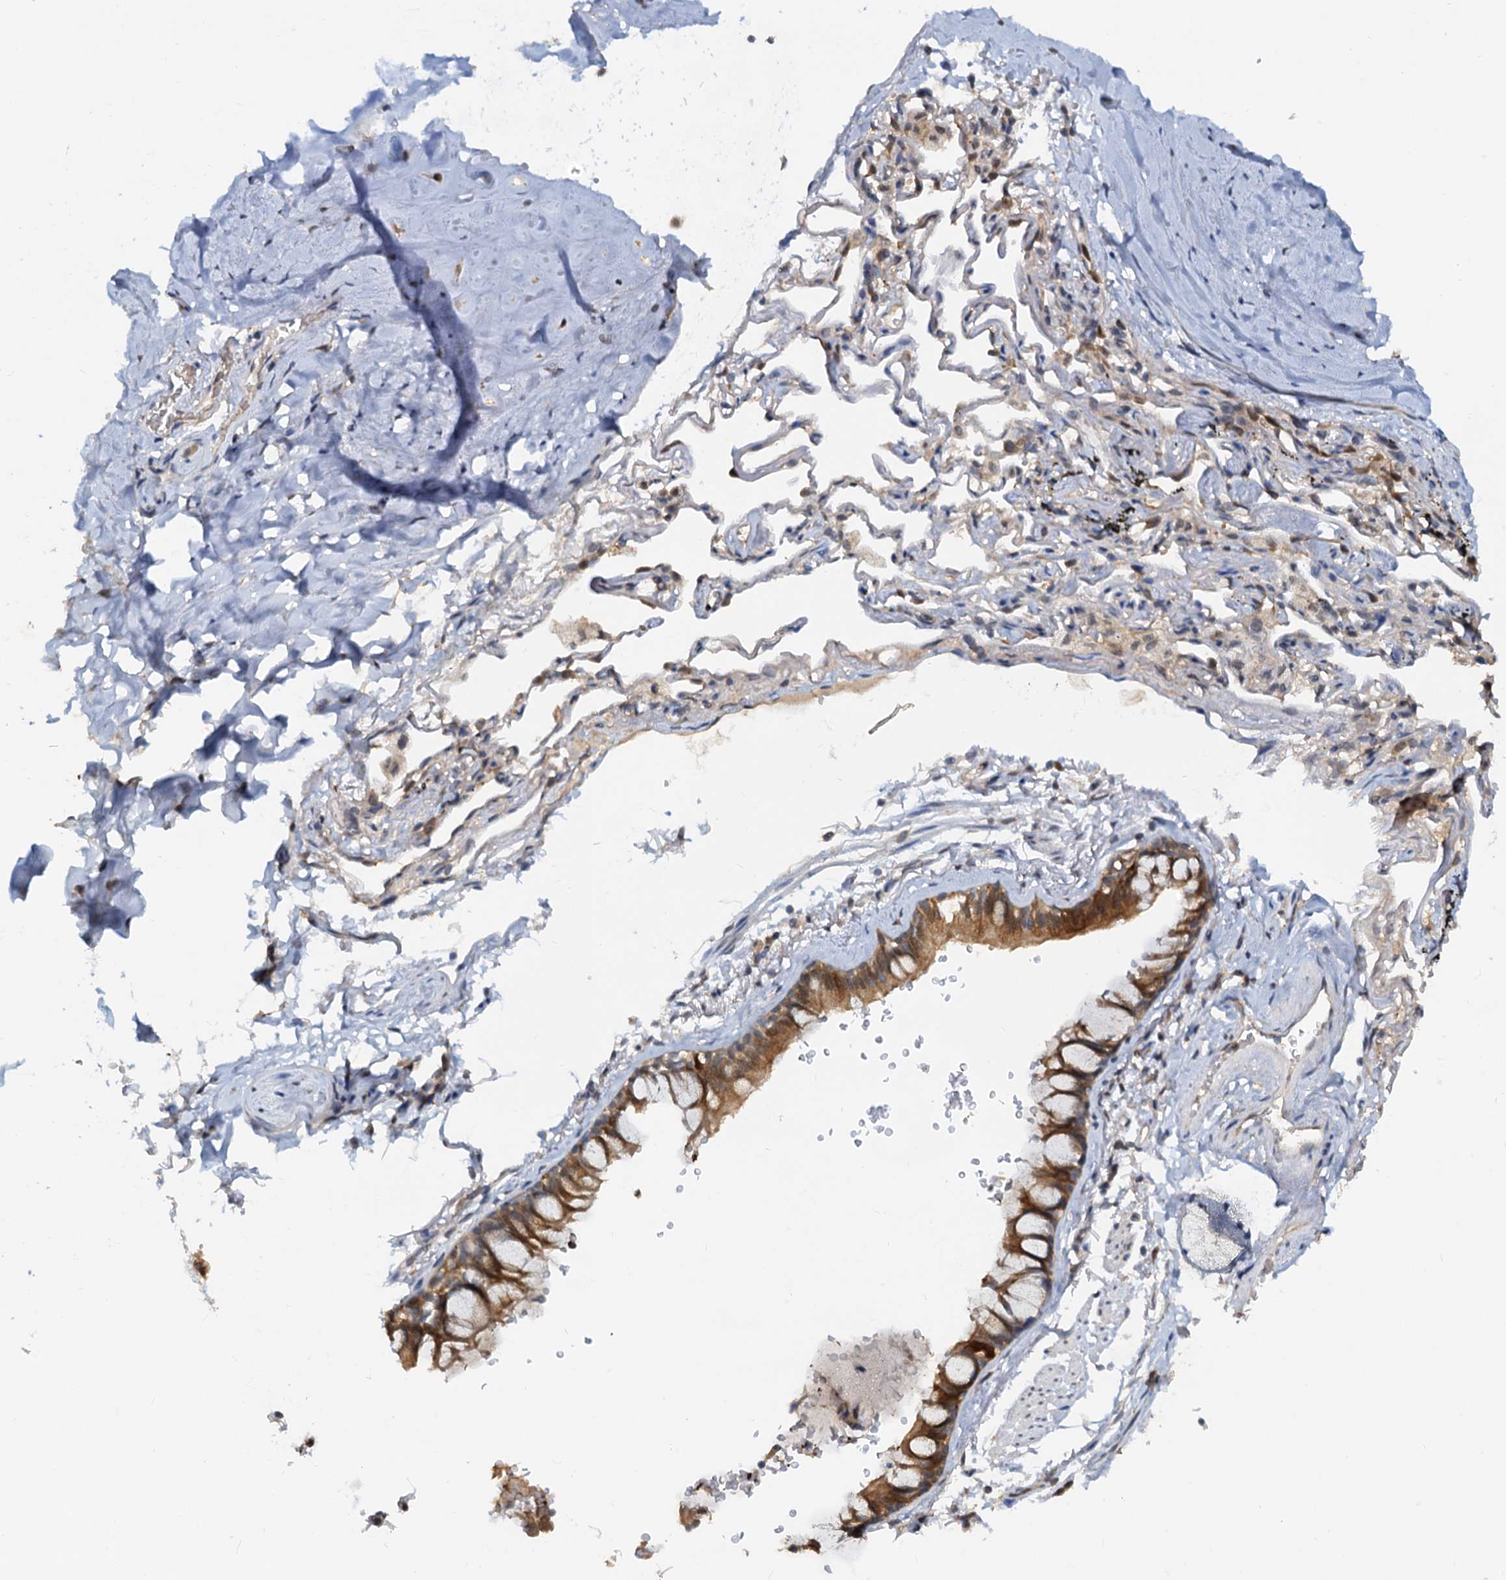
{"staining": {"intensity": "weak", "quantity": "<25%", "location": "cytoplasmic/membranous"}, "tissue": "adipose tissue", "cell_type": "Adipocytes", "image_type": "normal", "snomed": [{"axis": "morphology", "description": "Normal tissue, NOS"}, {"axis": "topography", "description": "Lymph node"}, {"axis": "topography", "description": "Bronchus"}], "caption": "High power microscopy histopathology image of an immunohistochemistry micrograph of normal adipose tissue, revealing no significant positivity in adipocytes. Brightfield microscopy of immunohistochemistry stained with DAB (3,3'-diaminobenzidine) (brown) and hematoxylin (blue), captured at high magnification.", "gene": "PTGES3", "patient": {"sex": "male", "age": 63}}